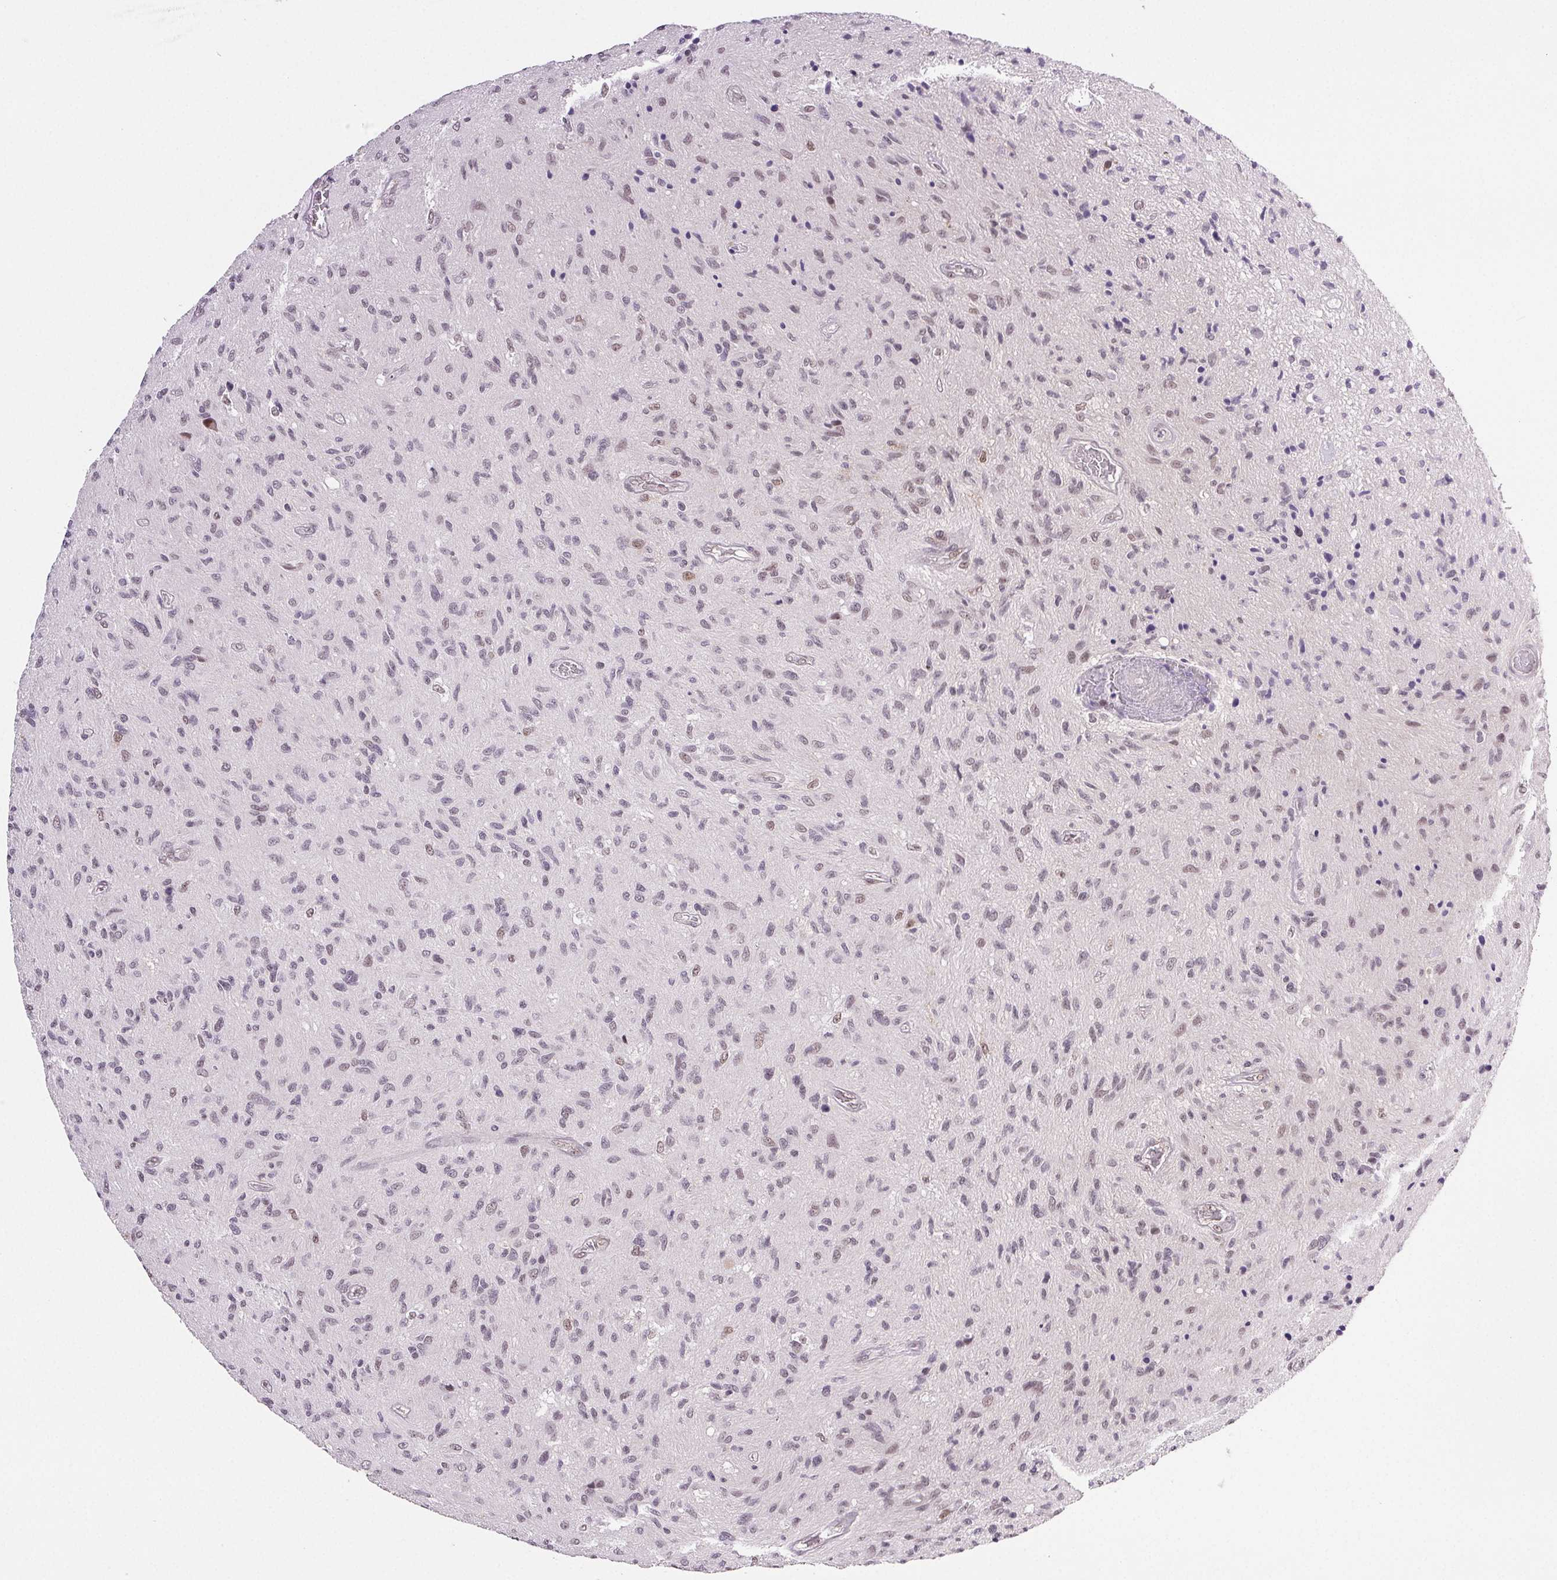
{"staining": {"intensity": "moderate", "quantity": "<25%", "location": "nuclear"}, "tissue": "glioma", "cell_type": "Tumor cells", "image_type": "cancer", "snomed": [{"axis": "morphology", "description": "Glioma, malignant, High grade"}, {"axis": "topography", "description": "Brain"}], "caption": "A low amount of moderate nuclear expression is present in about <25% of tumor cells in glioma tissue.", "gene": "PRPF18", "patient": {"sex": "male", "age": 54}}